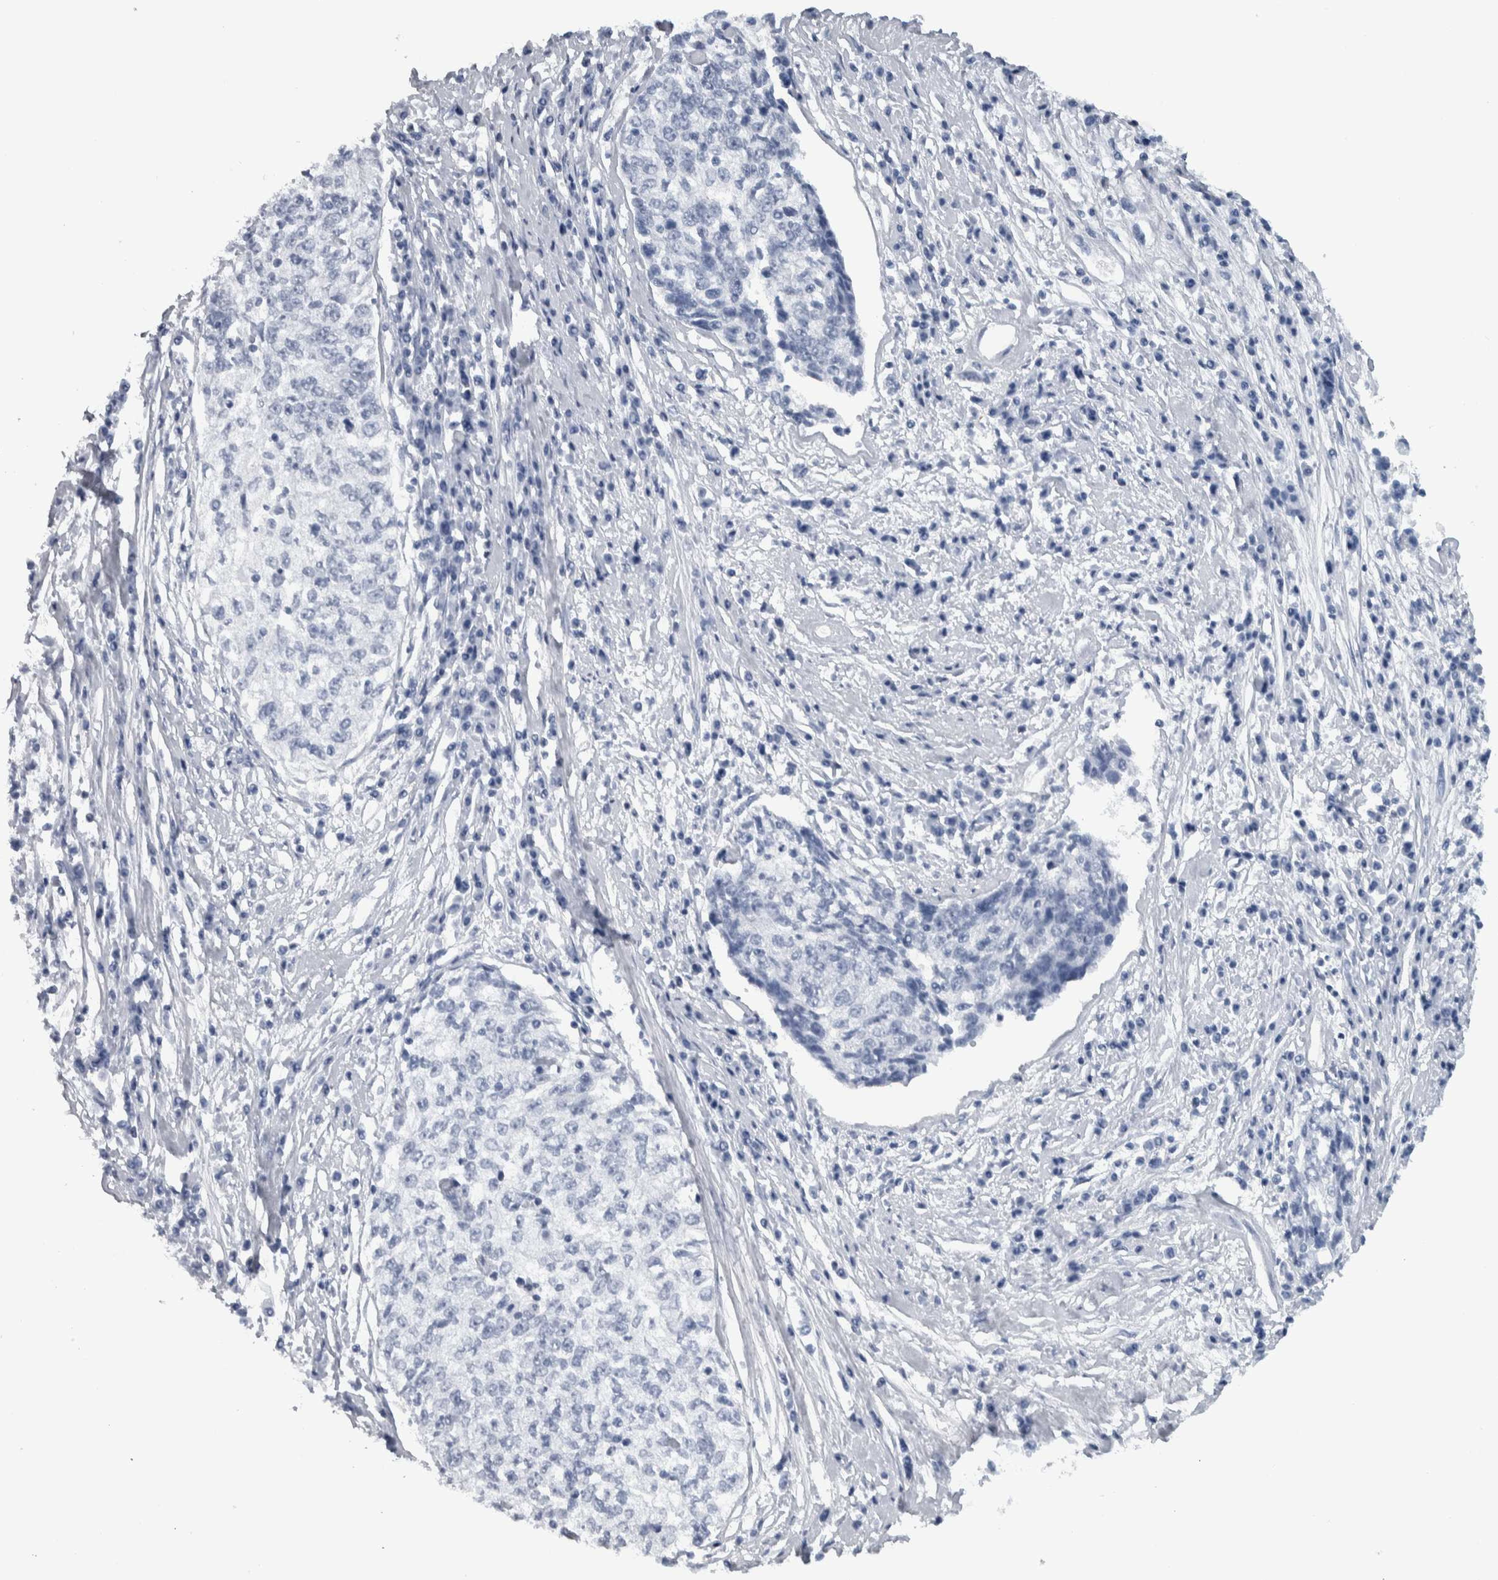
{"staining": {"intensity": "negative", "quantity": "none", "location": "none"}, "tissue": "cervical cancer", "cell_type": "Tumor cells", "image_type": "cancer", "snomed": [{"axis": "morphology", "description": "Squamous cell carcinoma, NOS"}, {"axis": "topography", "description": "Cervix"}], "caption": "High magnification brightfield microscopy of cervical cancer (squamous cell carcinoma) stained with DAB (brown) and counterstained with hematoxylin (blue): tumor cells show no significant positivity.", "gene": "CDH17", "patient": {"sex": "female", "age": 57}}